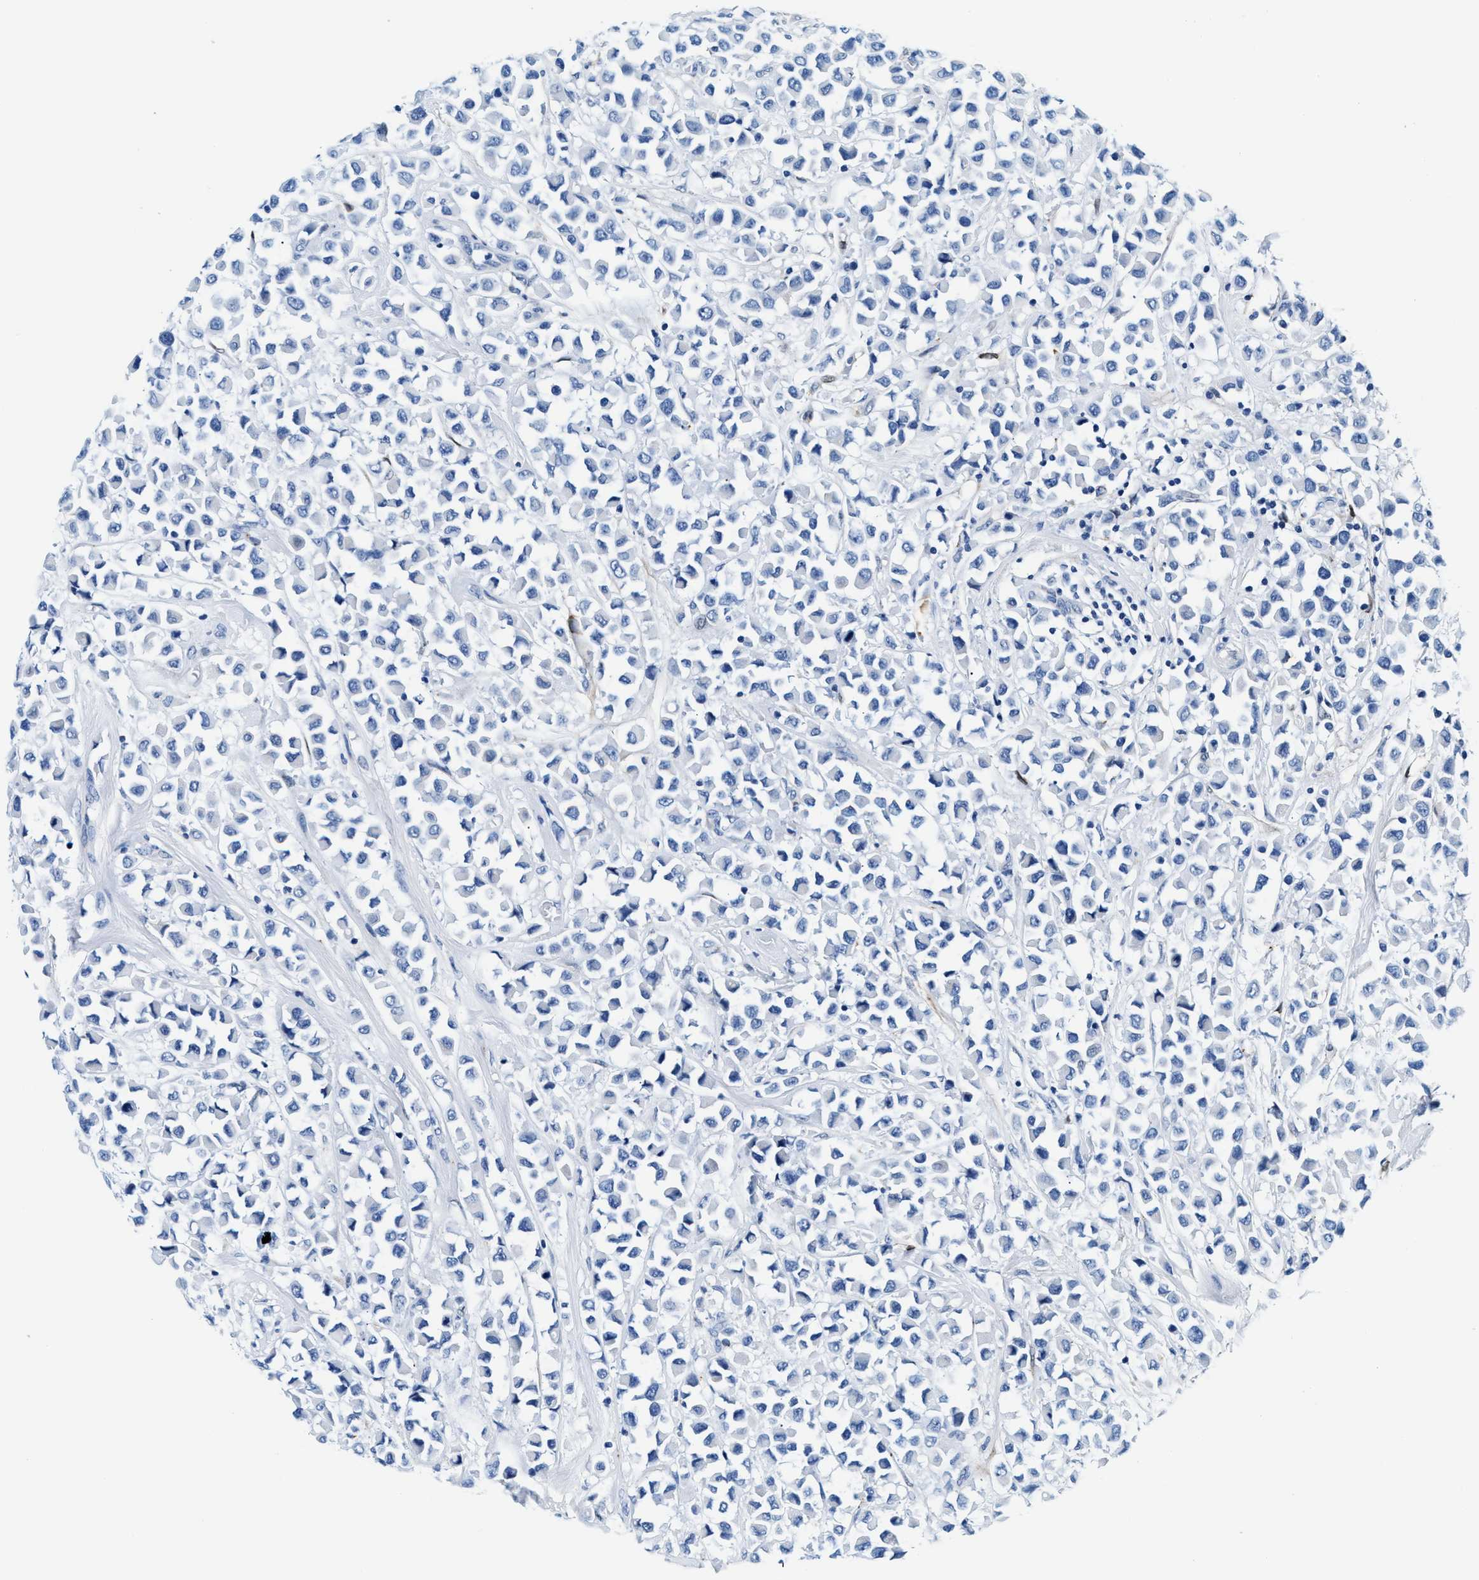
{"staining": {"intensity": "negative", "quantity": "none", "location": "none"}, "tissue": "breast cancer", "cell_type": "Tumor cells", "image_type": "cancer", "snomed": [{"axis": "morphology", "description": "Duct carcinoma"}, {"axis": "topography", "description": "Breast"}], "caption": "Protein analysis of breast cancer (intraductal carcinoma) shows no significant expression in tumor cells. (DAB (3,3'-diaminobenzidine) immunohistochemistry, high magnification).", "gene": "SLFN11", "patient": {"sex": "female", "age": 61}}